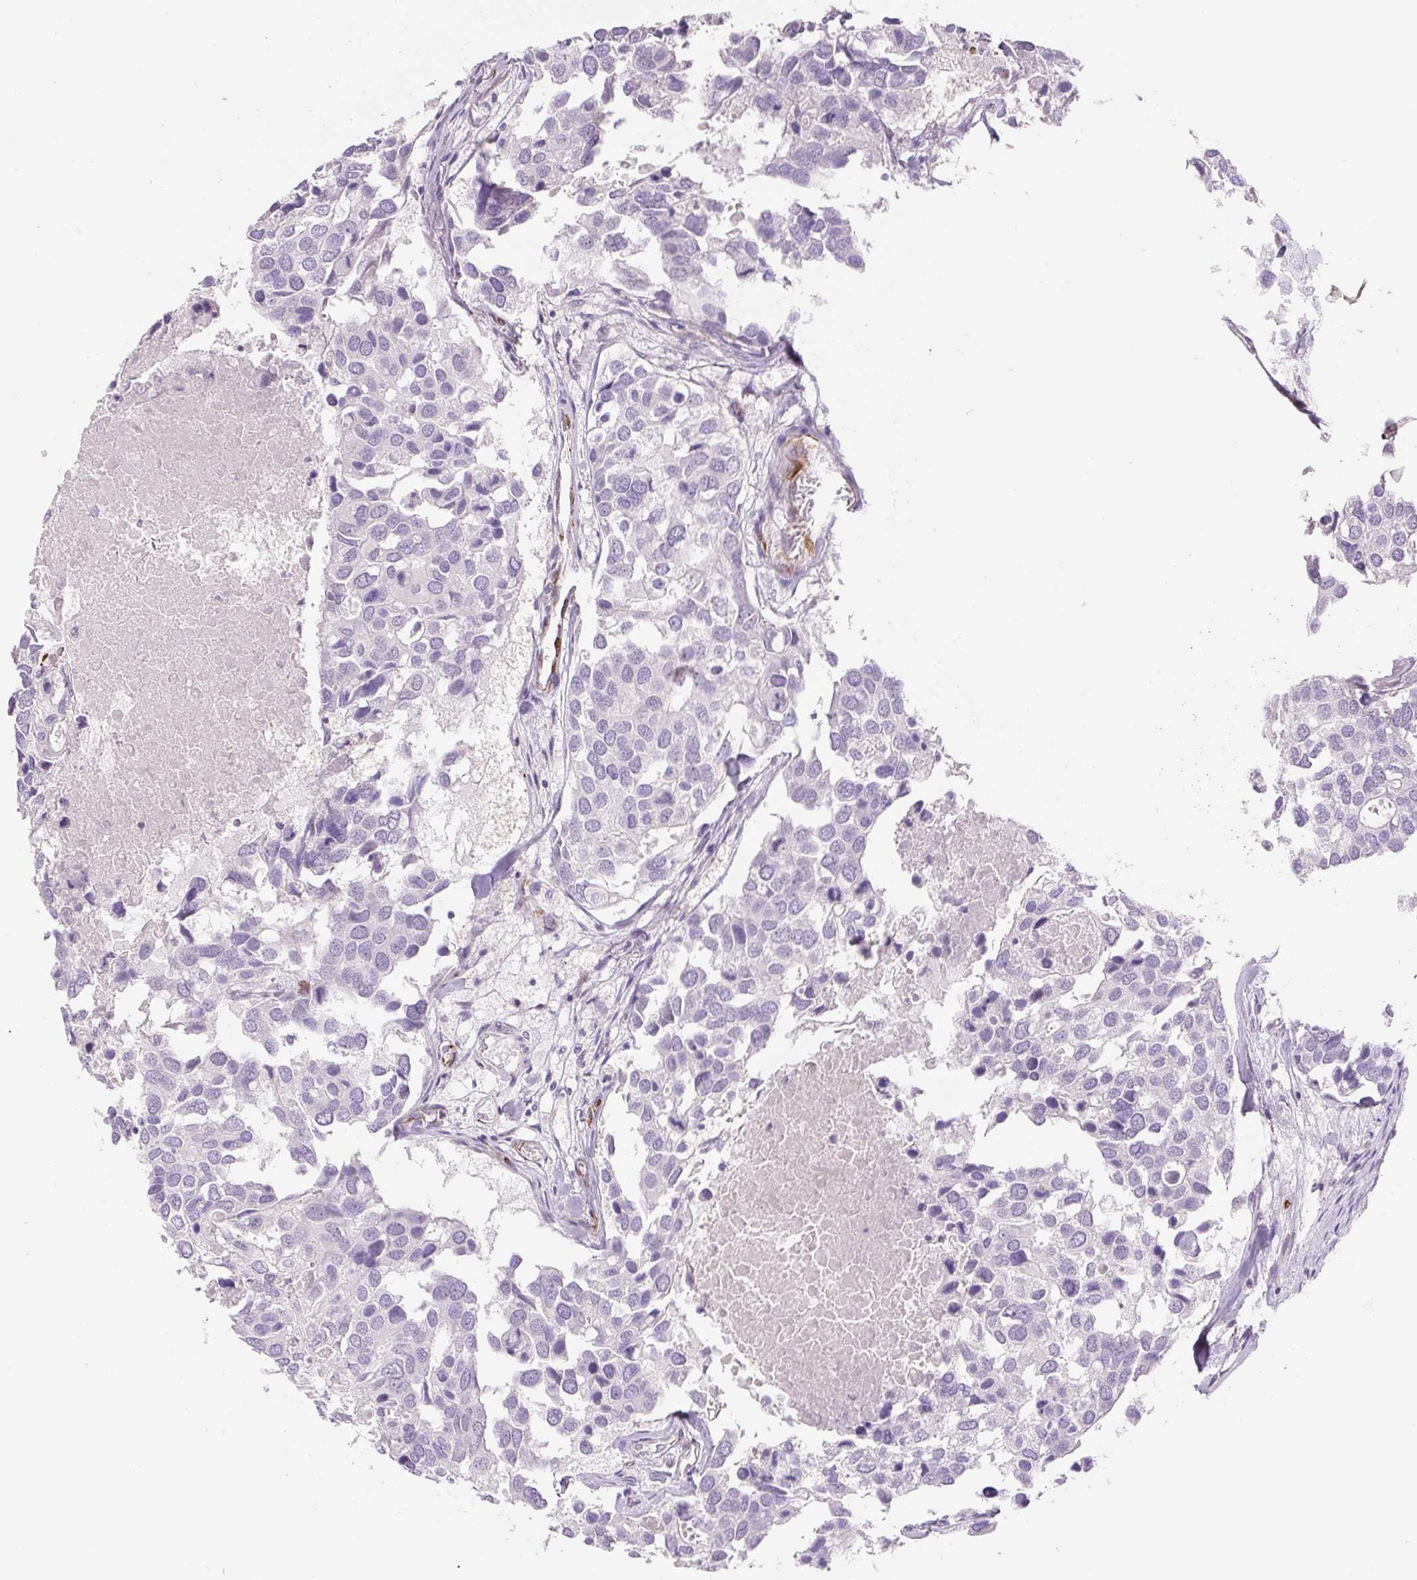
{"staining": {"intensity": "negative", "quantity": "none", "location": "none"}, "tissue": "breast cancer", "cell_type": "Tumor cells", "image_type": "cancer", "snomed": [{"axis": "morphology", "description": "Duct carcinoma"}, {"axis": "topography", "description": "Breast"}], "caption": "Tumor cells show no significant expression in breast cancer (intraductal carcinoma).", "gene": "NES", "patient": {"sex": "female", "age": 83}}